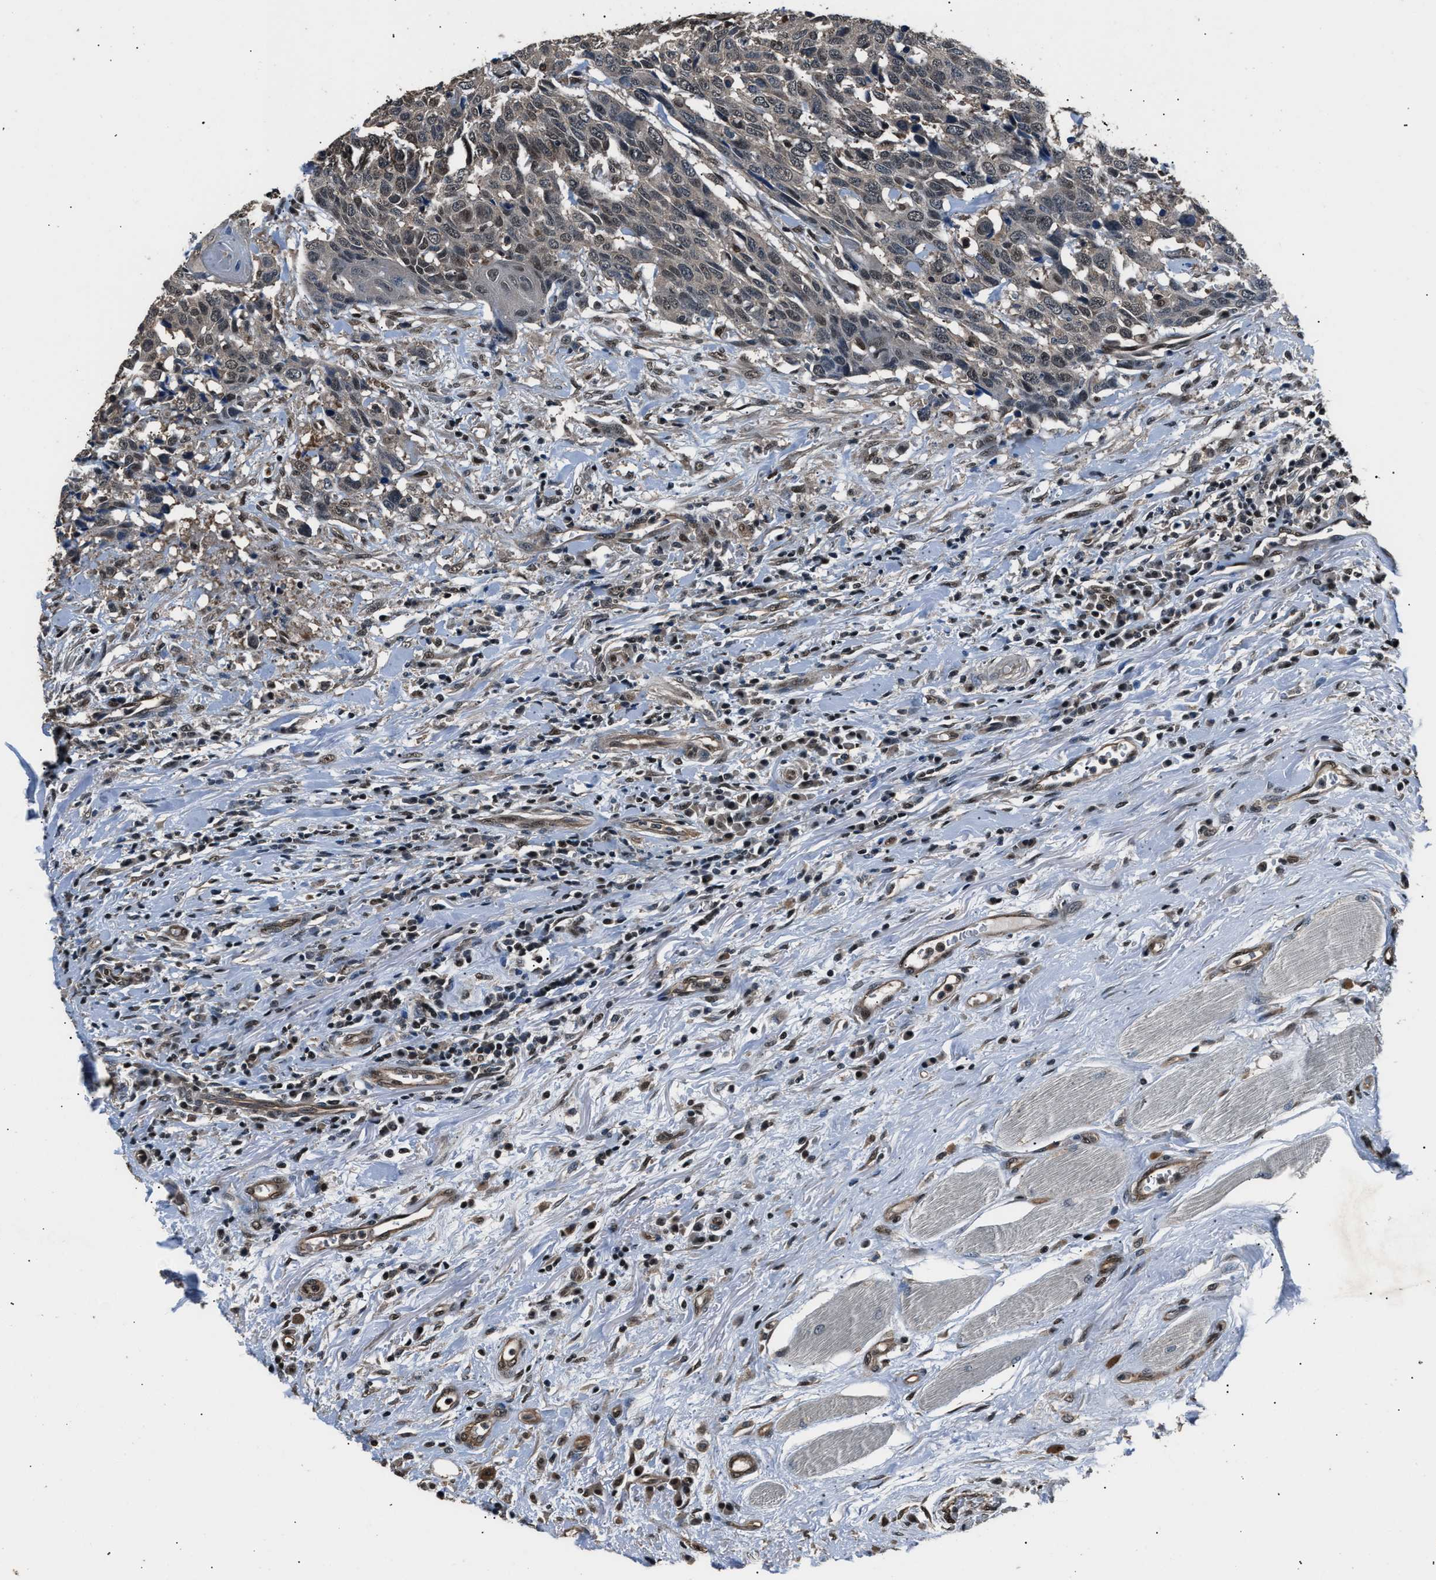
{"staining": {"intensity": "weak", "quantity": "25%-75%", "location": "cytoplasmic/membranous,nuclear"}, "tissue": "head and neck cancer", "cell_type": "Tumor cells", "image_type": "cancer", "snomed": [{"axis": "morphology", "description": "Squamous cell carcinoma, NOS"}, {"axis": "topography", "description": "Head-Neck"}], "caption": "Immunohistochemistry (IHC) image of head and neck cancer stained for a protein (brown), which demonstrates low levels of weak cytoplasmic/membranous and nuclear positivity in approximately 25%-75% of tumor cells.", "gene": "DFFA", "patient": {"sex": "male", "age": 66}}